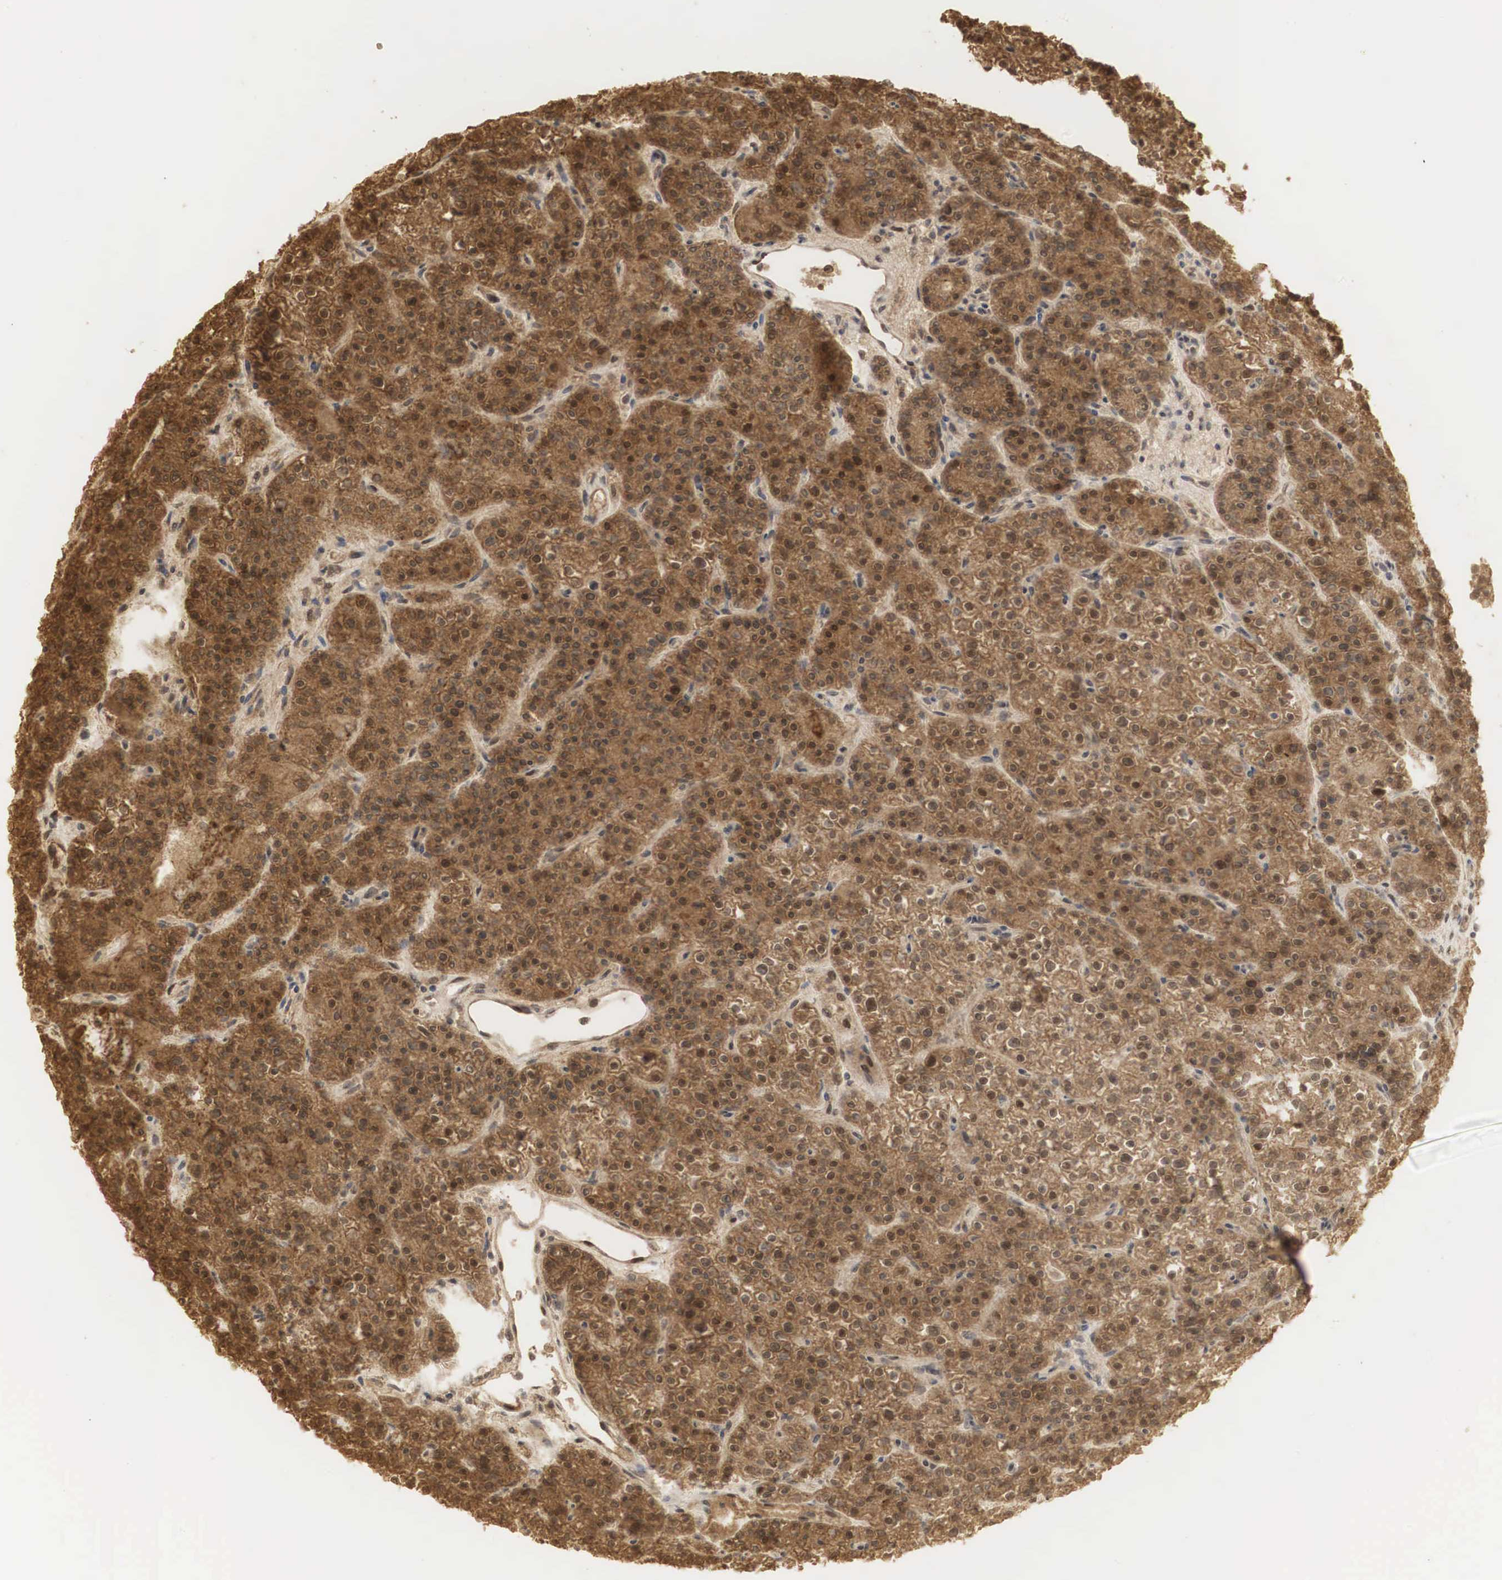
{"staining": {"intensity": "moderate", "quantity": ">75%", "location": "cytoplasmic/membranous,nuclear"}, "tissue": "parathyroid gland", "cell_type": "Glandular cells", "image_type": "normal", "snomed": [{"axis": "morphology", "description": "Normal tissue, NOS"}, {"axis": "topography", "description": "Parathyroid gland"}], "caption": "This is an image of IHC staining of benign parathyroid gland, which shows moderate staining in the cytoplasmic/membranous,nuclear of glandular cells.", "gene": "RNF113A", "patient": {"sex": "male", "age": 71}}